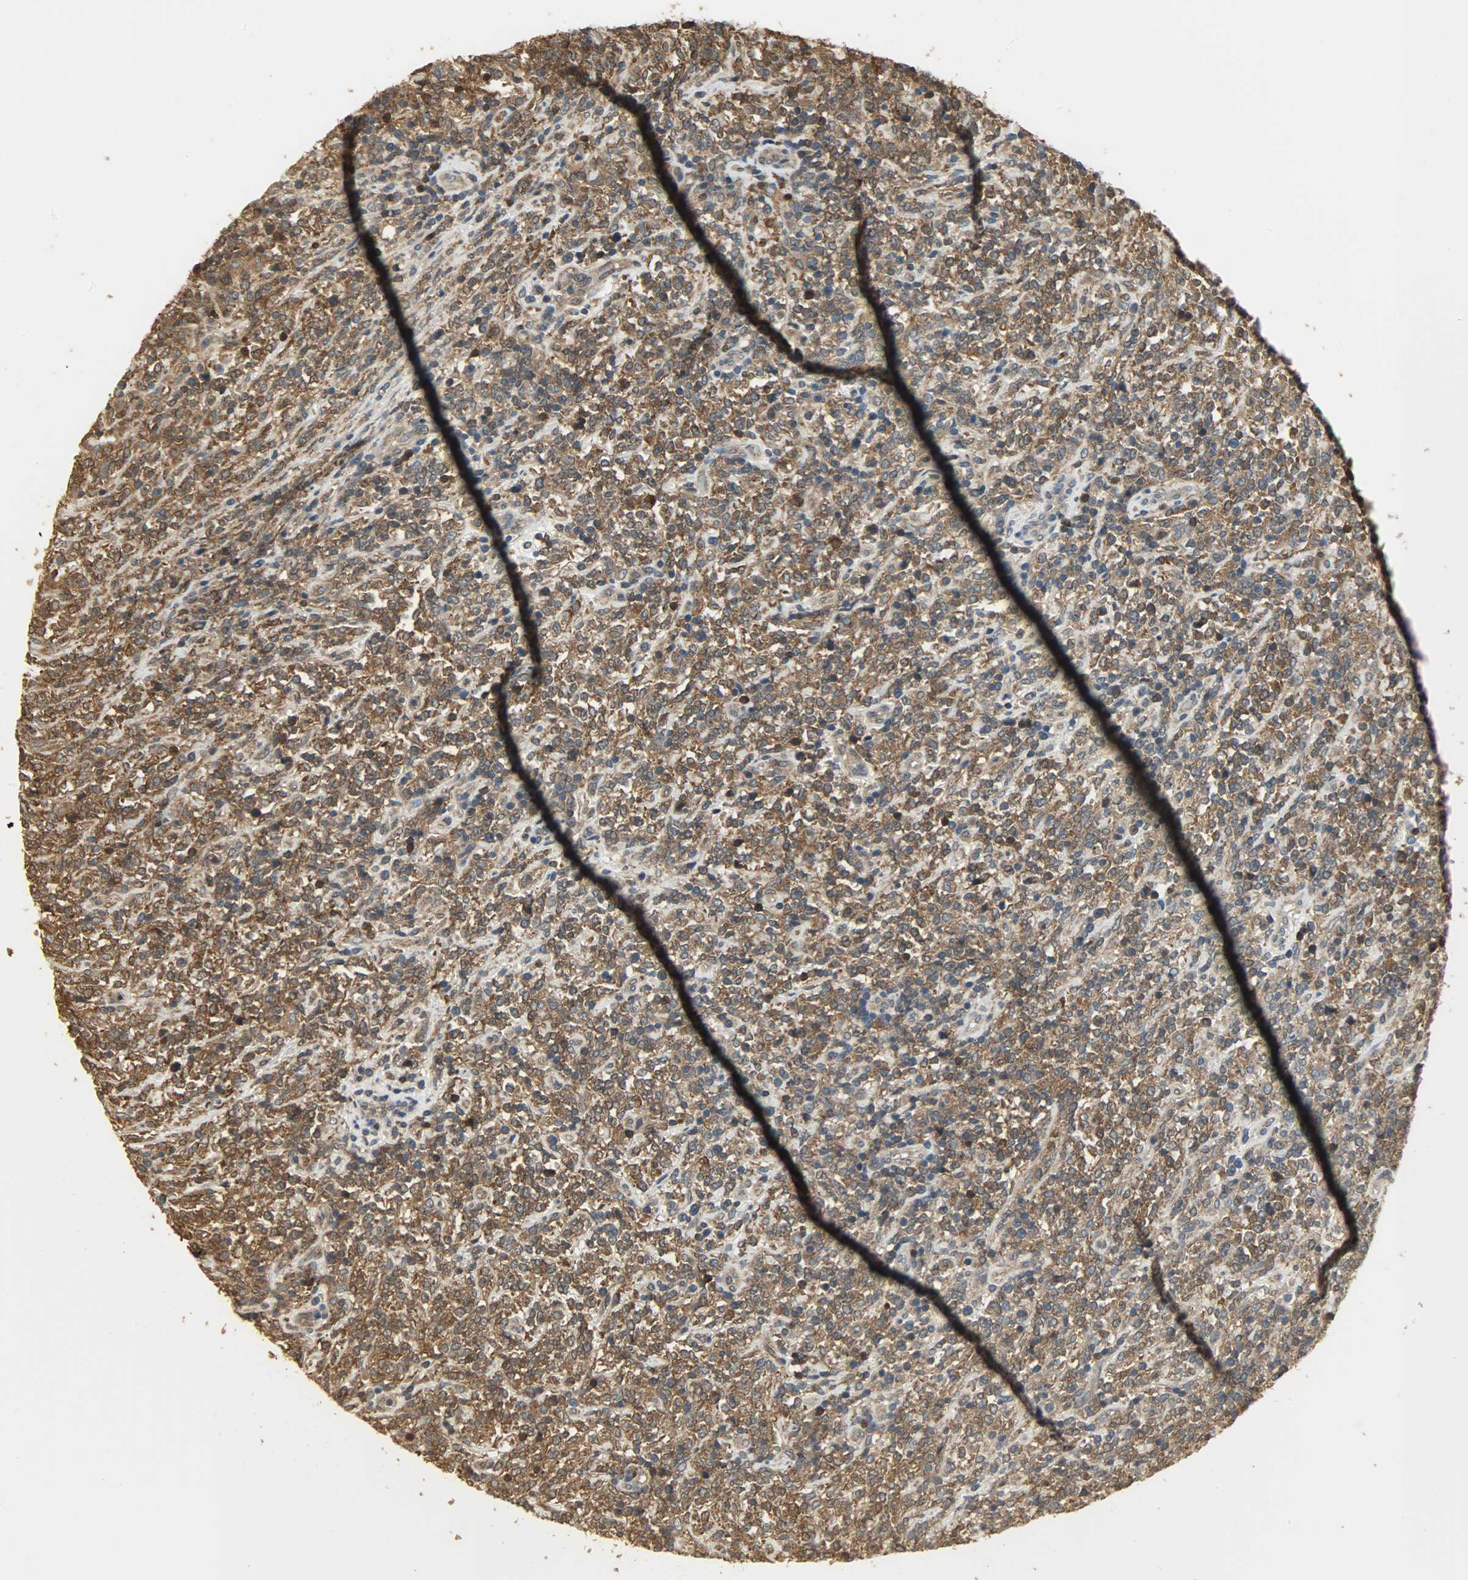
{"staining": {"intensity": "moderate", "quantity": ">75%", "location": "cytoplasmic/membranous"}, "tissue": "lymphoma", "cell_type": "Tumor cells", "image_type": "cancer", "snomed": [{"axis": "morphology", "description": "Malignant lymphoma, non-Hodgkin's type, High grade"}, {"axis": "topography", "description": "Soft tissue"}], "caption": "Lymphoma stained with immunohistochemistry demonstrates moderate cytoplasmic/membranous expression in about >75% of tumor cells.", "gene": "LDHB", "patient": {"sex": "male", "age": 18}}